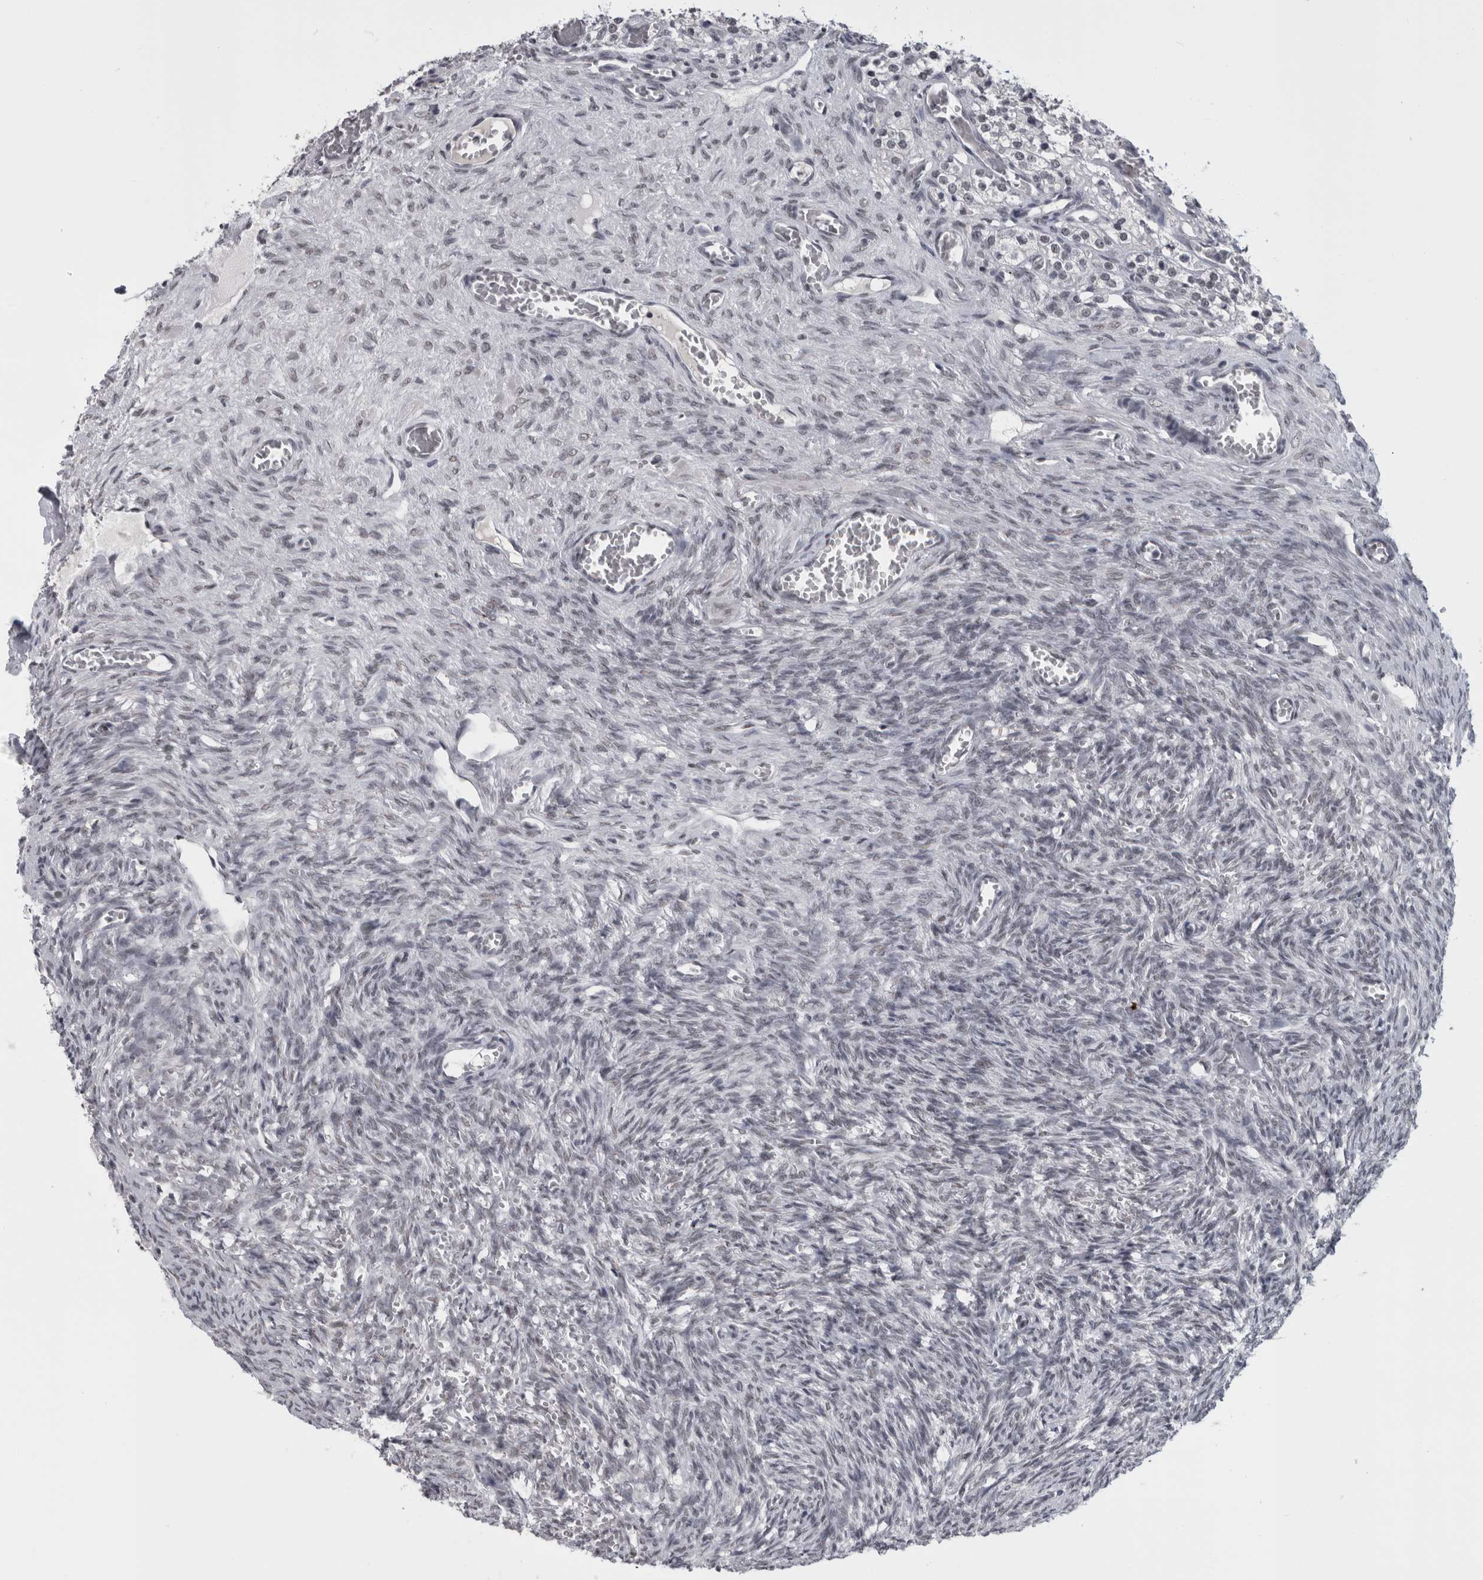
{"staining": {"intensity": "negative", "quantity": "none", "location": "none"}, "tissue": "ovary", "cell_type": "Follicle cells", "image_type": "normal", "snomed": [{"axis": "morphology", "description": "Normal tissue, NOS"}, {"axis": "topography", "description": "Ovary"}], "caption": "Follicle cells are negative for brown protein staining in benign ovary. (Stains: DAB (3,3'-diaminobenzidine) IHC with hematoxylin counter stain, Microscopy: brightfield microscopy at high magnification).", "gene": "ARID4B", "patient": {"sex": "female", "age": 27}}